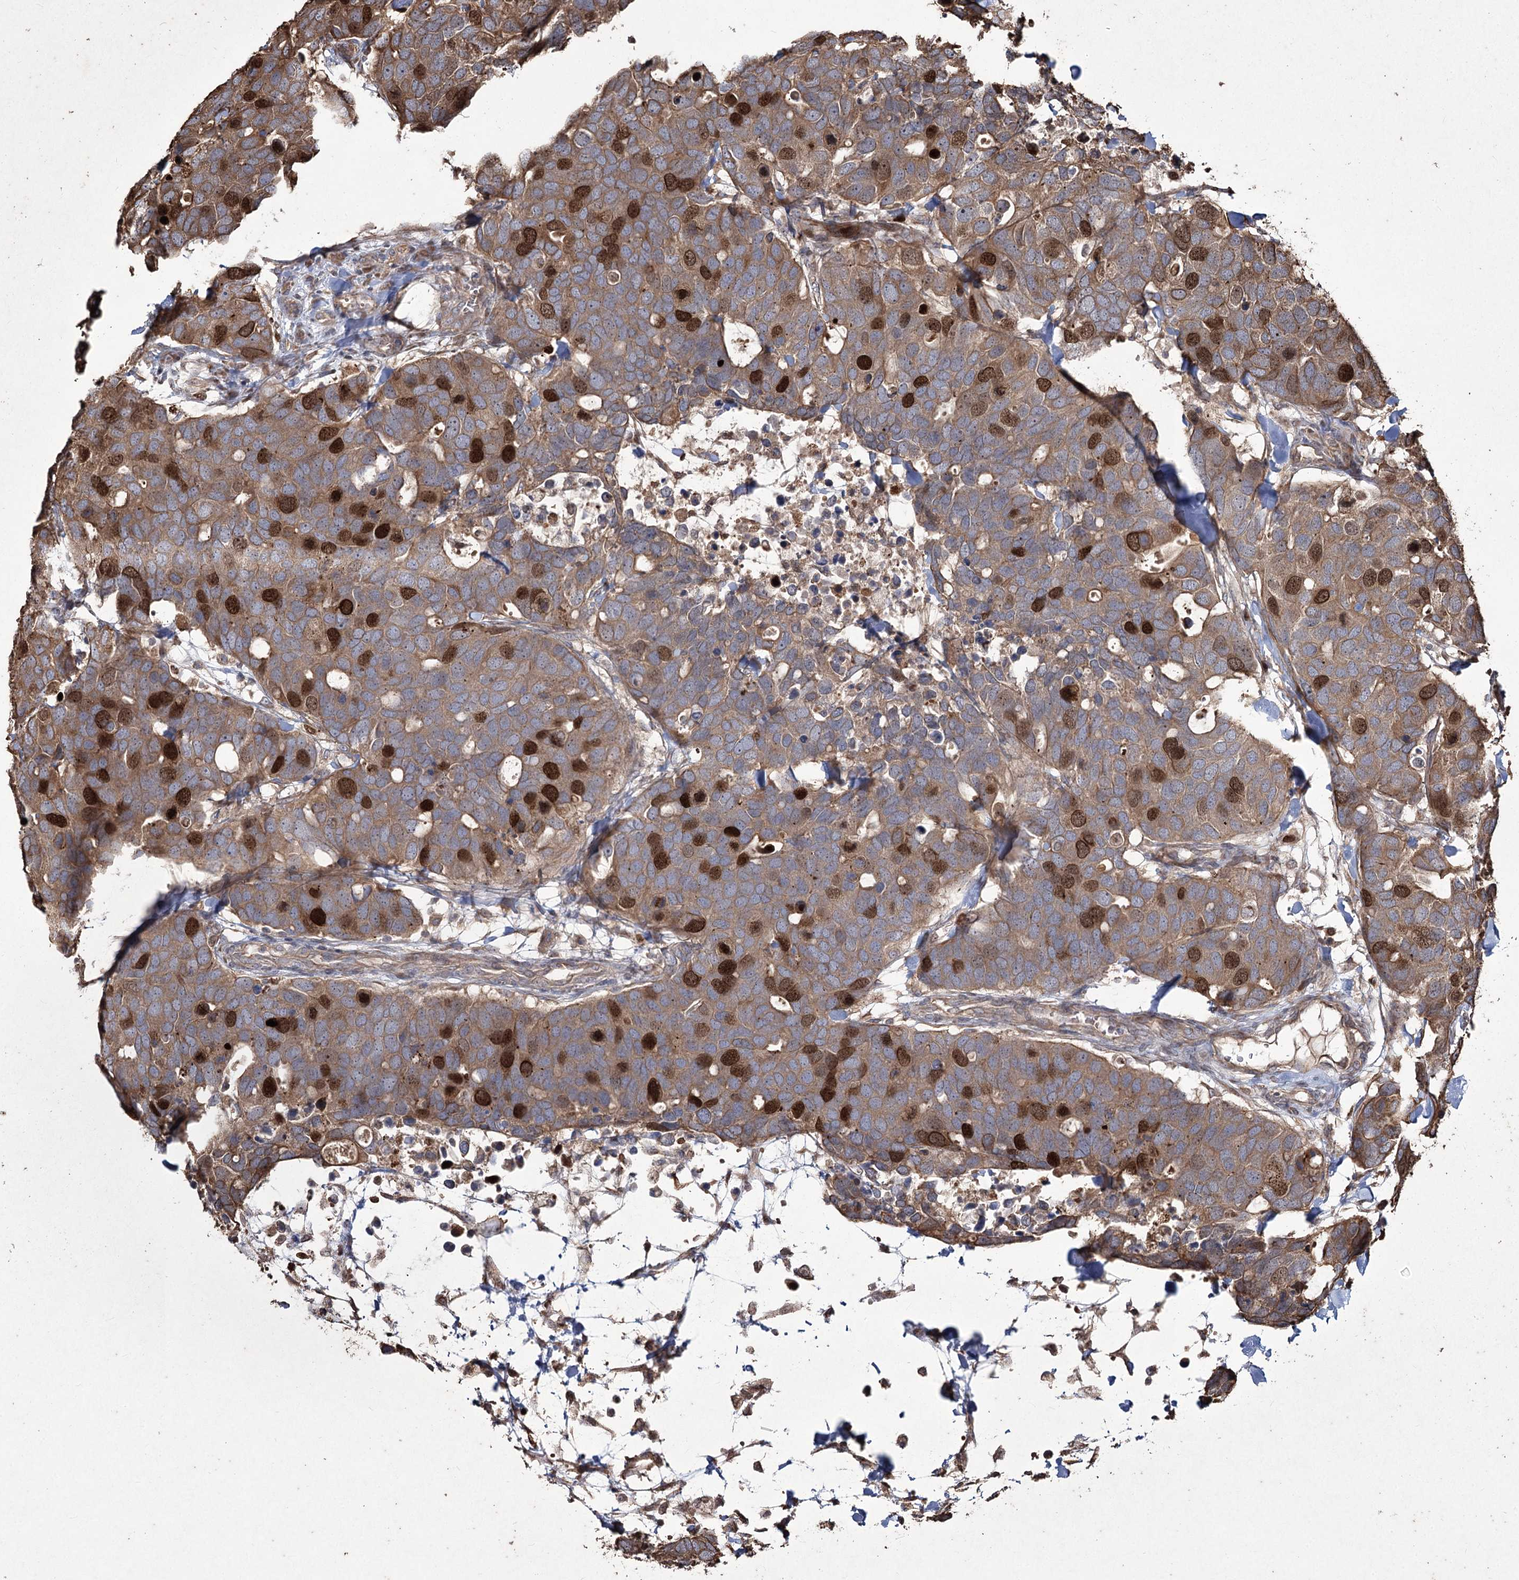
{"staining": {"intensity": "strong", "quantity": "25%-75%", "location": "cytoplasmic/membranous,nuclear"}, "tissue": "breast cancer", "cell_type": "Tumor cells", "image_type": "cancer", "snomed": [{"axis": "morphology", "description": "Duct carcinoma"}, {"axis": "topography", "description": "Breast"}], "caption": "High-magnification brightfield microscopy of breast cancer stained with DAB (brown) and counterstained with hematoxylin (blue). tumor cells exhibit strong cytoplasmic/membranous and nuclear positivity is seen in about25%-75% of cells.", "gene": "PRC1", "patient": {"sex": "female", "age": 83}}